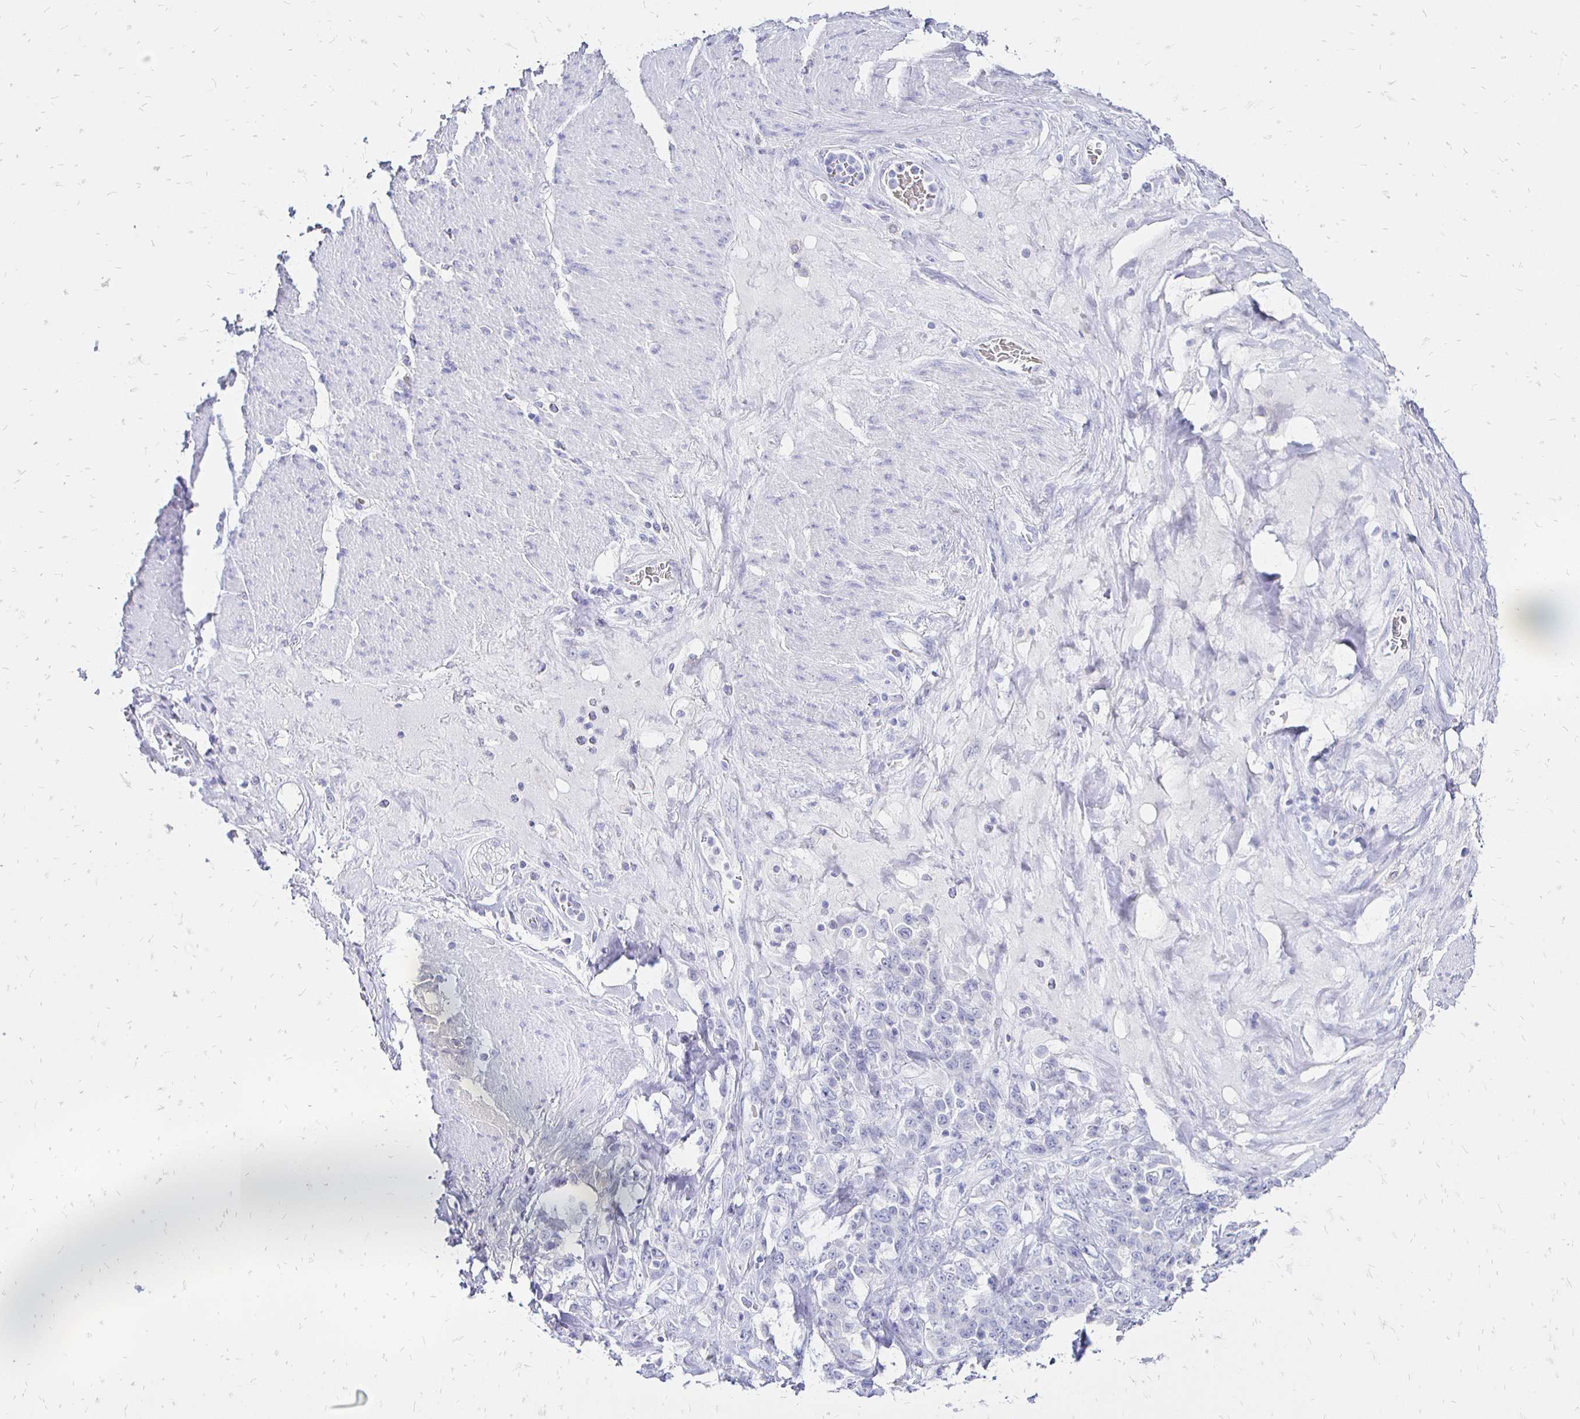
{"staining": {"intensity": "negative", "quantity": "none", "location": "none"}, "tissue": "stomach cancer", "cell_type": "Tumor cells", "image_type": "cancer", "snomed": [{"axis": "morphology", "description": "Adenocarcinoma, NOS"}, {"axis": "topography", "description": "Stomach"}], "caption": "Histopathology image shows no significant protein staining in tumor cells of stomach cancer (adenocarcinoma). (DAB (3,3'-diaminobenzidine) IHC, high magnification).", "gene": "IRGC", "patient": {"sex": "female", "age": 79}}